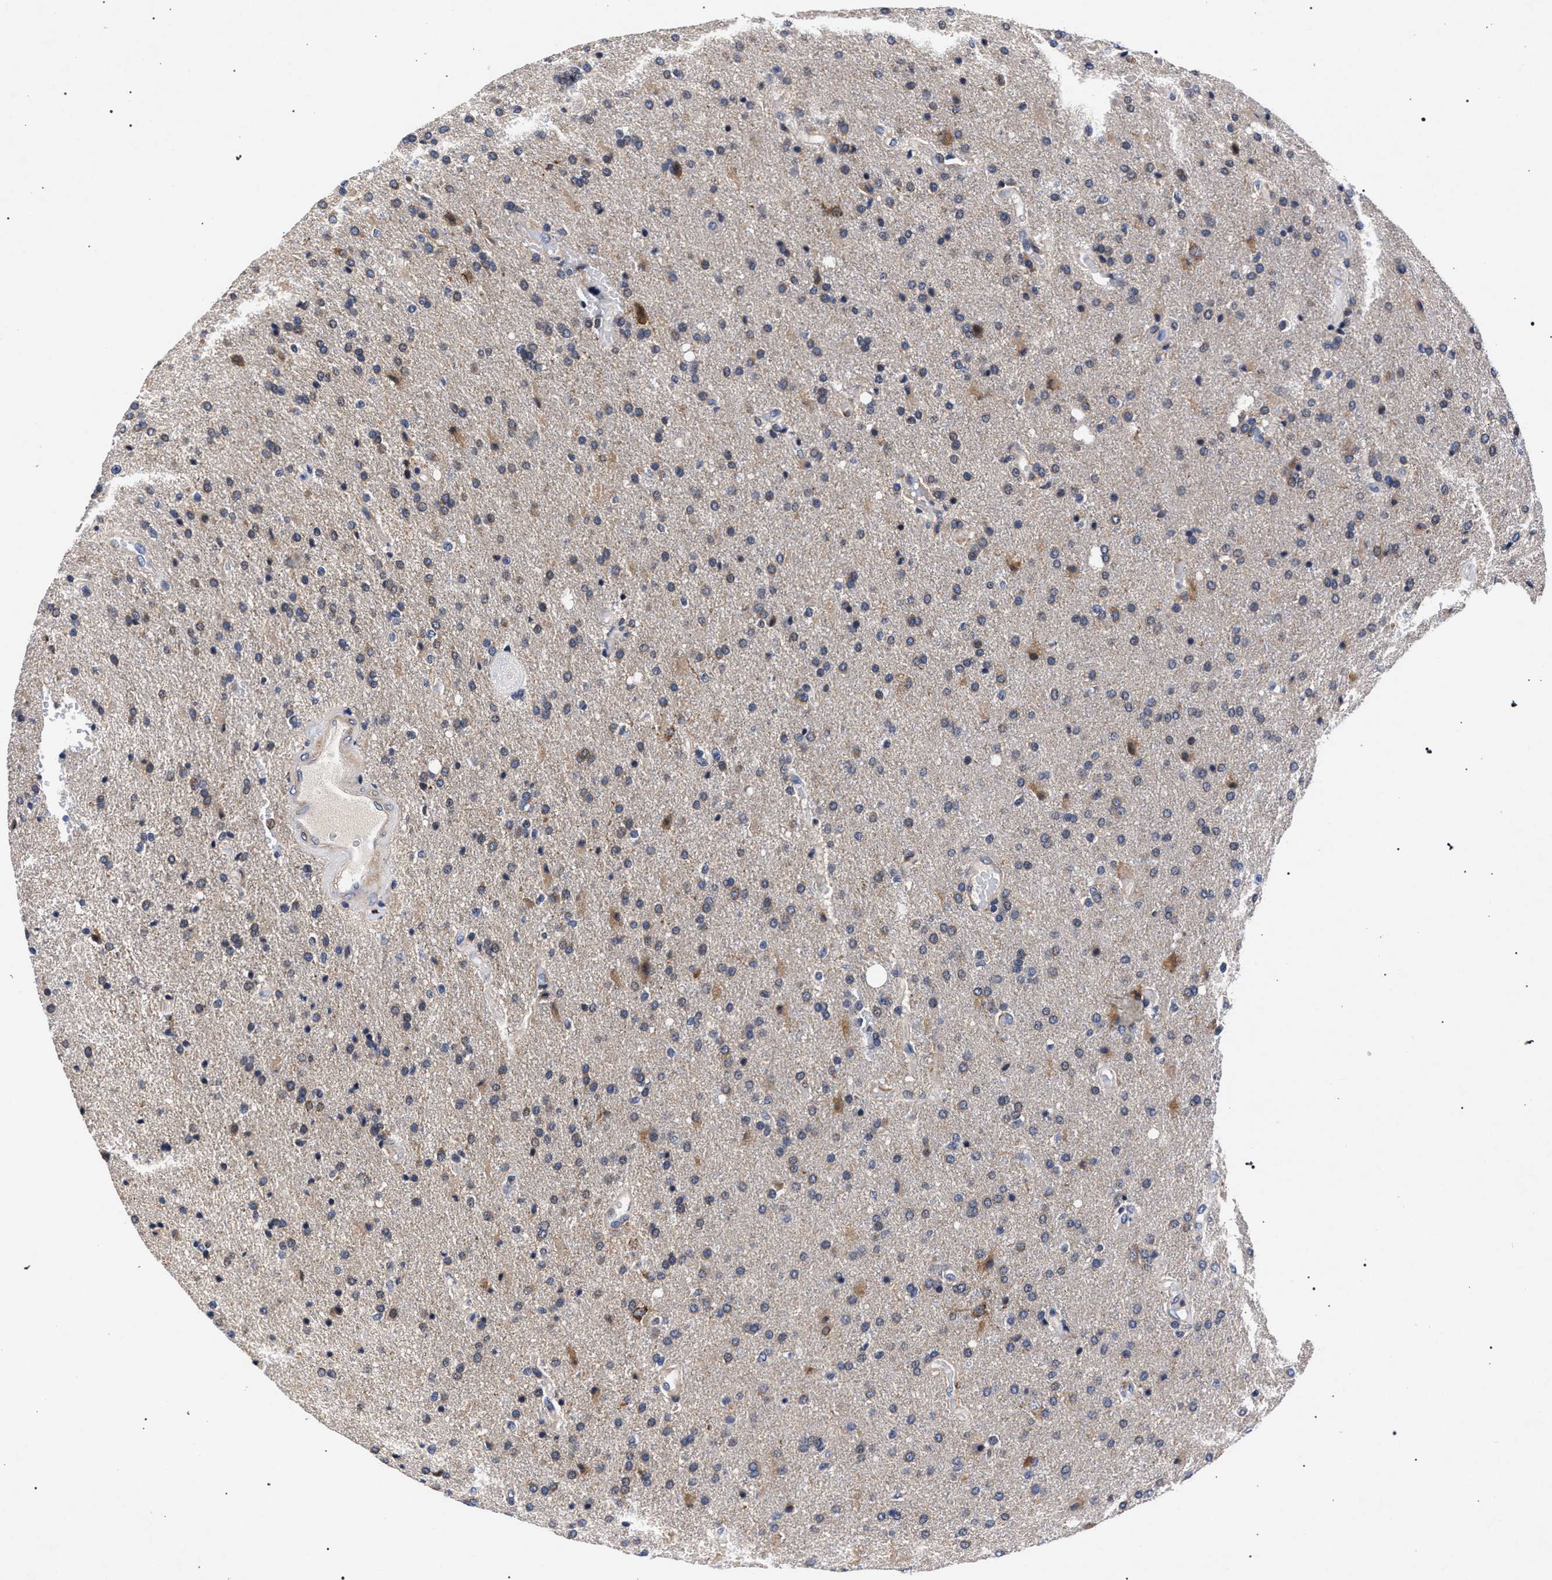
{"staining": {"intensity": "weak", "quantity": "<25%", "location": "cytoplasmic/membranous"}, "tissue": "glioma", "cell_type": "Tumor cells", "image_type": "cancer", "snomed": [{"axis": "morphology", "description": "Glioma, malignant, High grade"}, {"axis": "topography", "description": "Brain"}], "caption": "A high-resolution image shows IHC staining of glioma, which demonstrates no significant staining in tumor cells.", "gene": "CFAP95", "patient": {"sex": "male", "age": 72}}